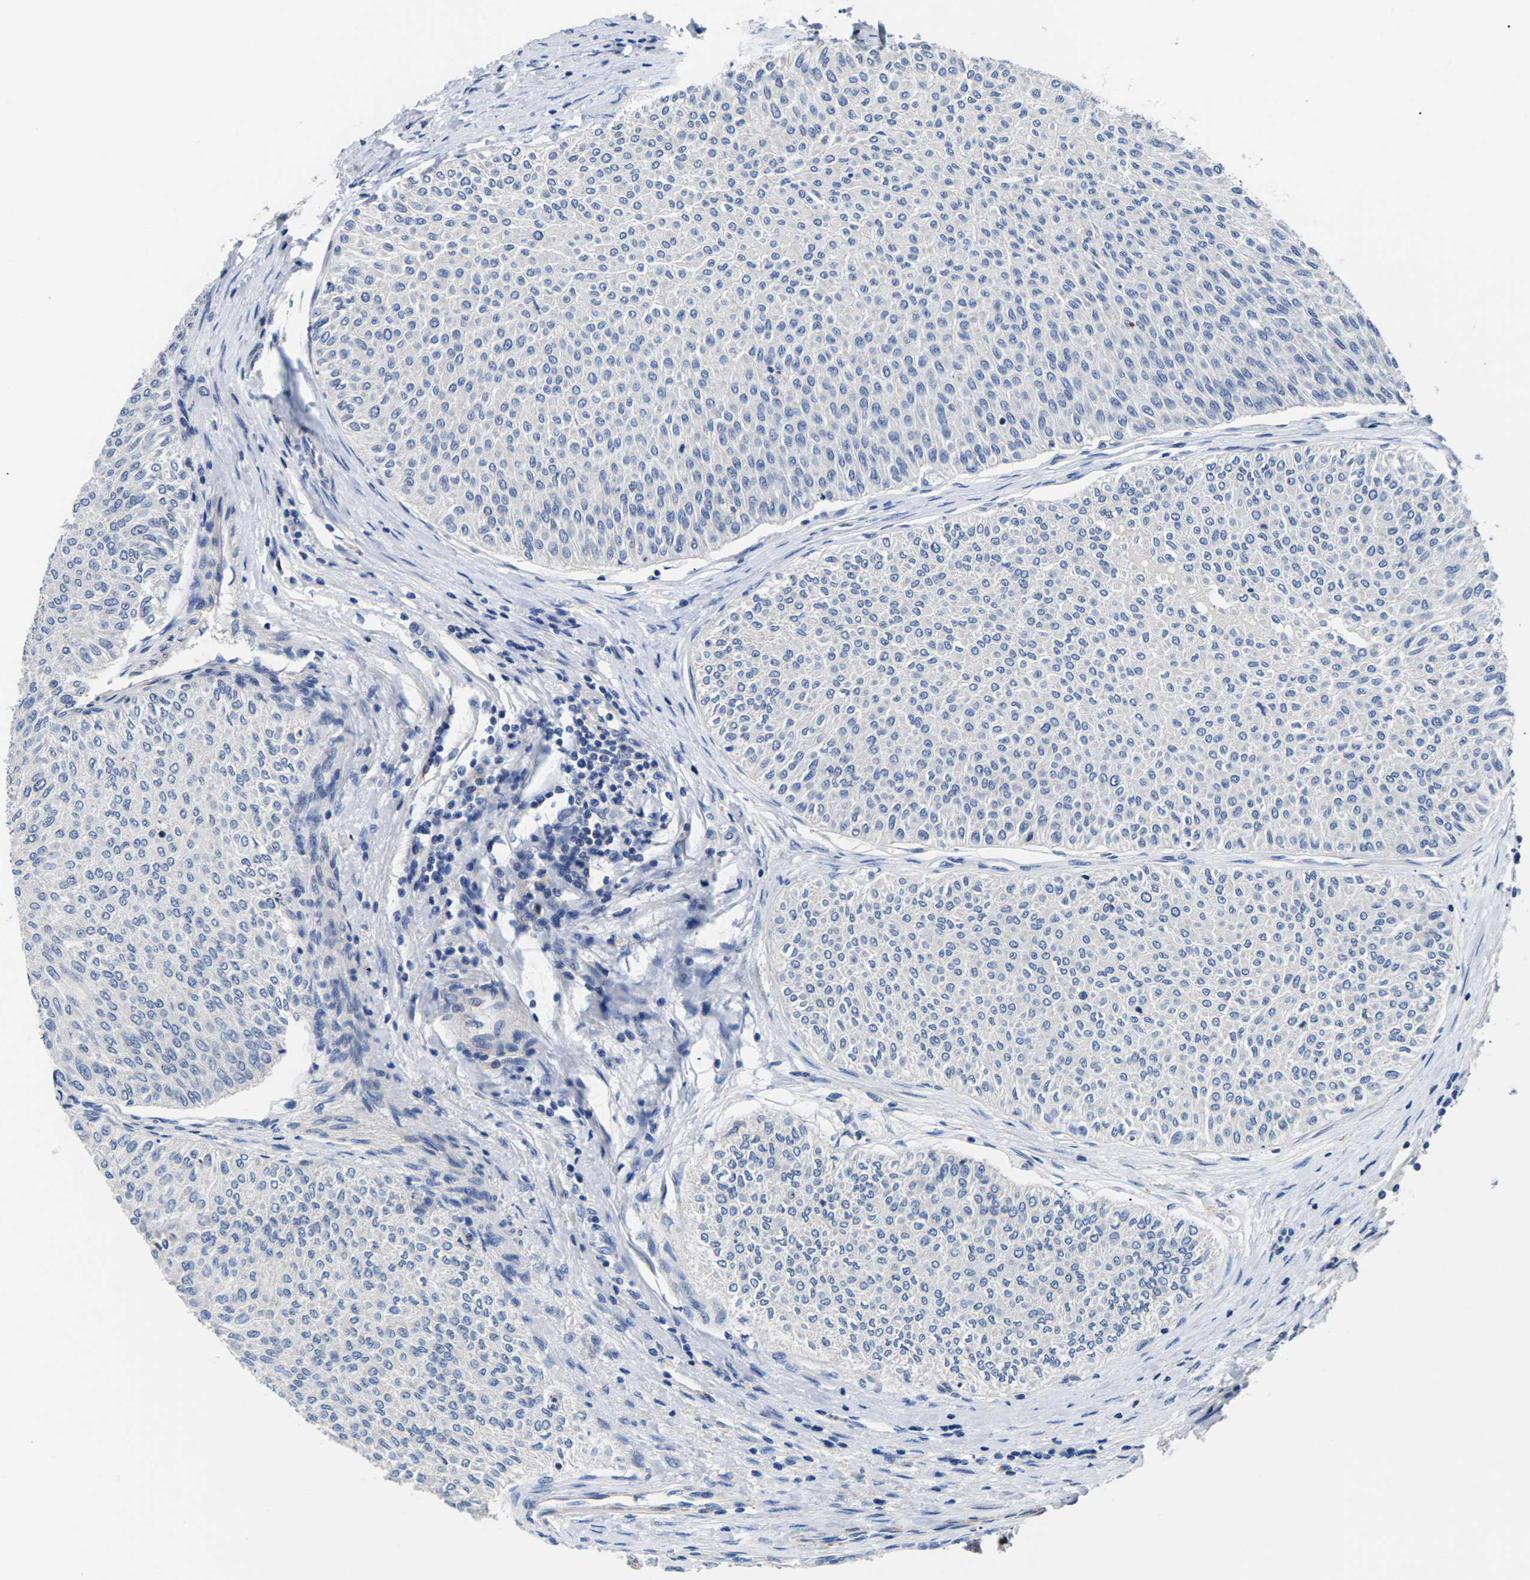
{"staining": {"intensity": "negative", "quantity": "none", "location": "none"}, "tissue": "urothelial cancer", "cell_type": "Tumor cells", "image_type": "cancer", "snomed": [{"axis": "morphology", "description": "Urothelial carcinoma, Low grade"}, {"axis": "topography", "description": "Urinary bladder"}], "caption": "Immunohistochemical staining of low-grade urothelial carcinoma reveals no significant staining in tumor cells.", "gene": "ST6GAL2", "patient": {"sex": "male", "age": 78}}